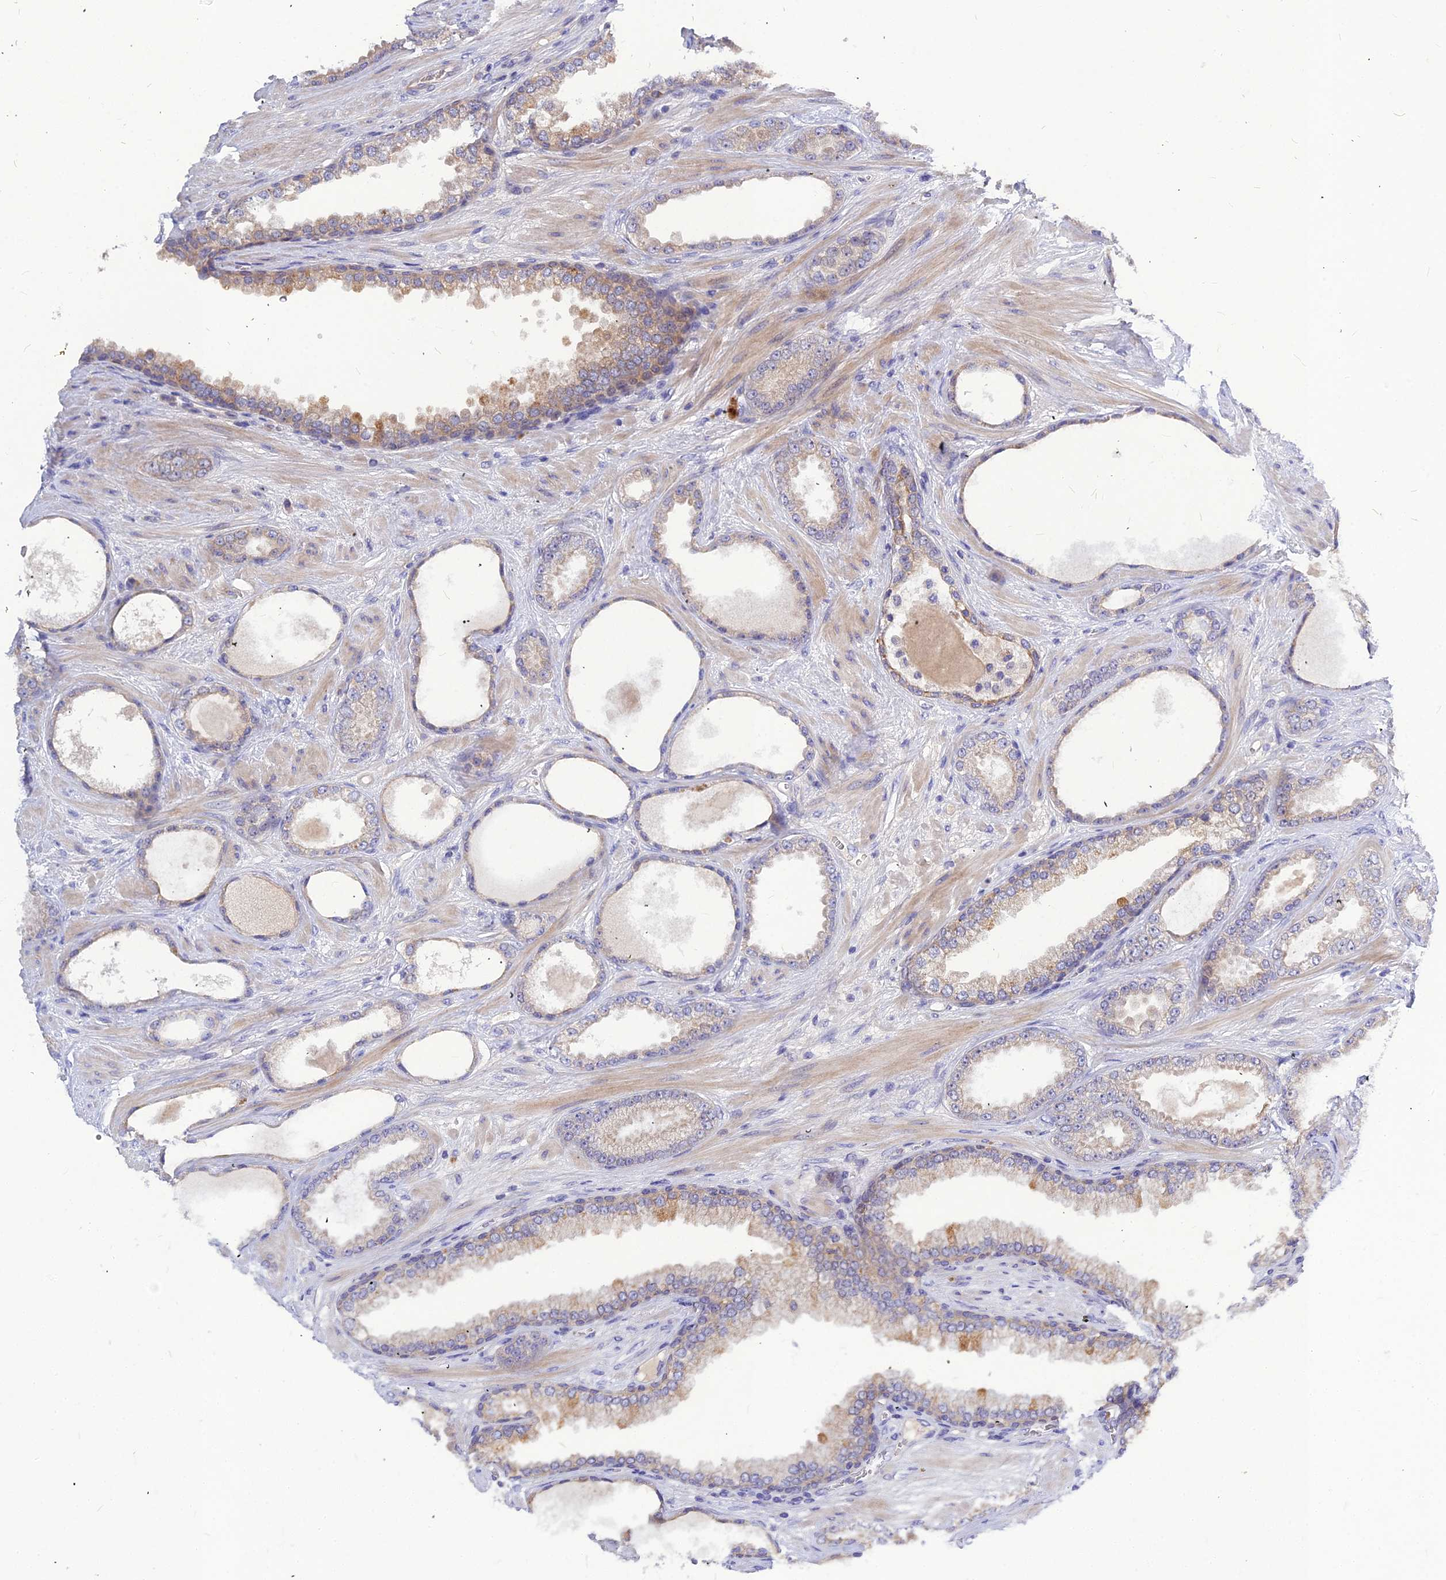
{"staining": {"intensity": "moderate", "quantity": "<25%", "location": "cytoplasmic/membranous"}, "tissue": "prostate cancer", "cell_type": "Tumor cells", "image_type": "cancer", "snomed": [{"axis": "morphology", "description": "Adenocarcinoma, Low grade"}, {"axis": "topography", "description": "Prostate"}], "caption": "Tumor cells show low levels of moderate cytoplasmic/membranous expression in about <25% of cells in human prostate cancer (adenocarcinoma (low-grade)). Using DAB (3,3'-diaminobenzidine) (brown) and hematoxylin (blue) stains, captured at high magnification using brightfield microscopy.", "gene": "DMRTA1", "patient": {"sex": "male", "age": 57}}